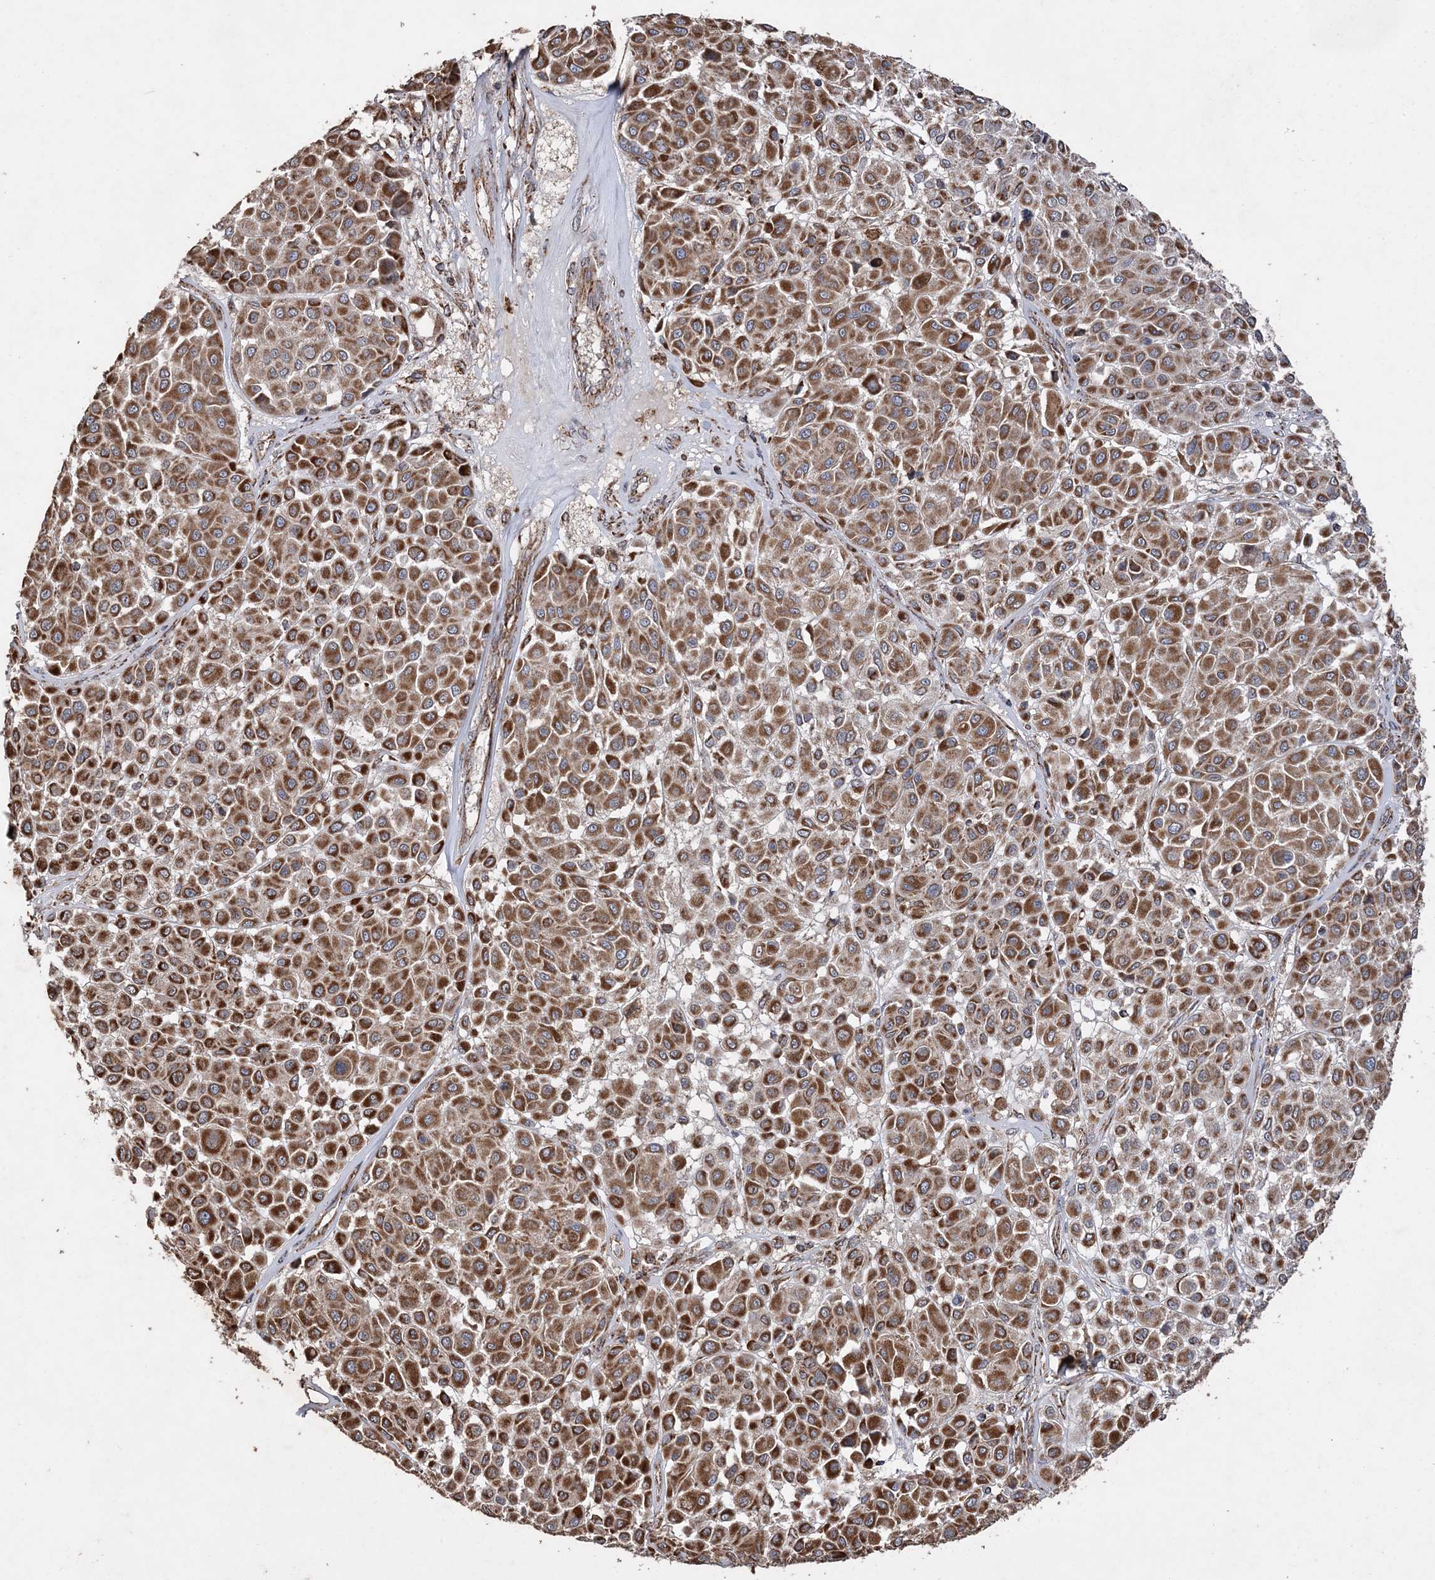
{"staining": {"intensity": "strong", "quantity": ">75%", "location": "cytoplasmic/membranous"}, "tissue": "melanoma", "cell_type": "Tumor cells", "image_type": "cancer", "snomed": [{"axis": "morphology", "description": "Malignant melanoma, Metastatic site"}, {"axis": "topography", "description": "Soft tissue"}], "caption": "Immunohistochemistry photomicrograph of human melanoma stained for a protein (brown), which shows high levels of strong cytoplasmic/membranous positivity in about >75% of tumor cells.", "gene": "POC5", "patient": {"sex": "male", "age": 41}}